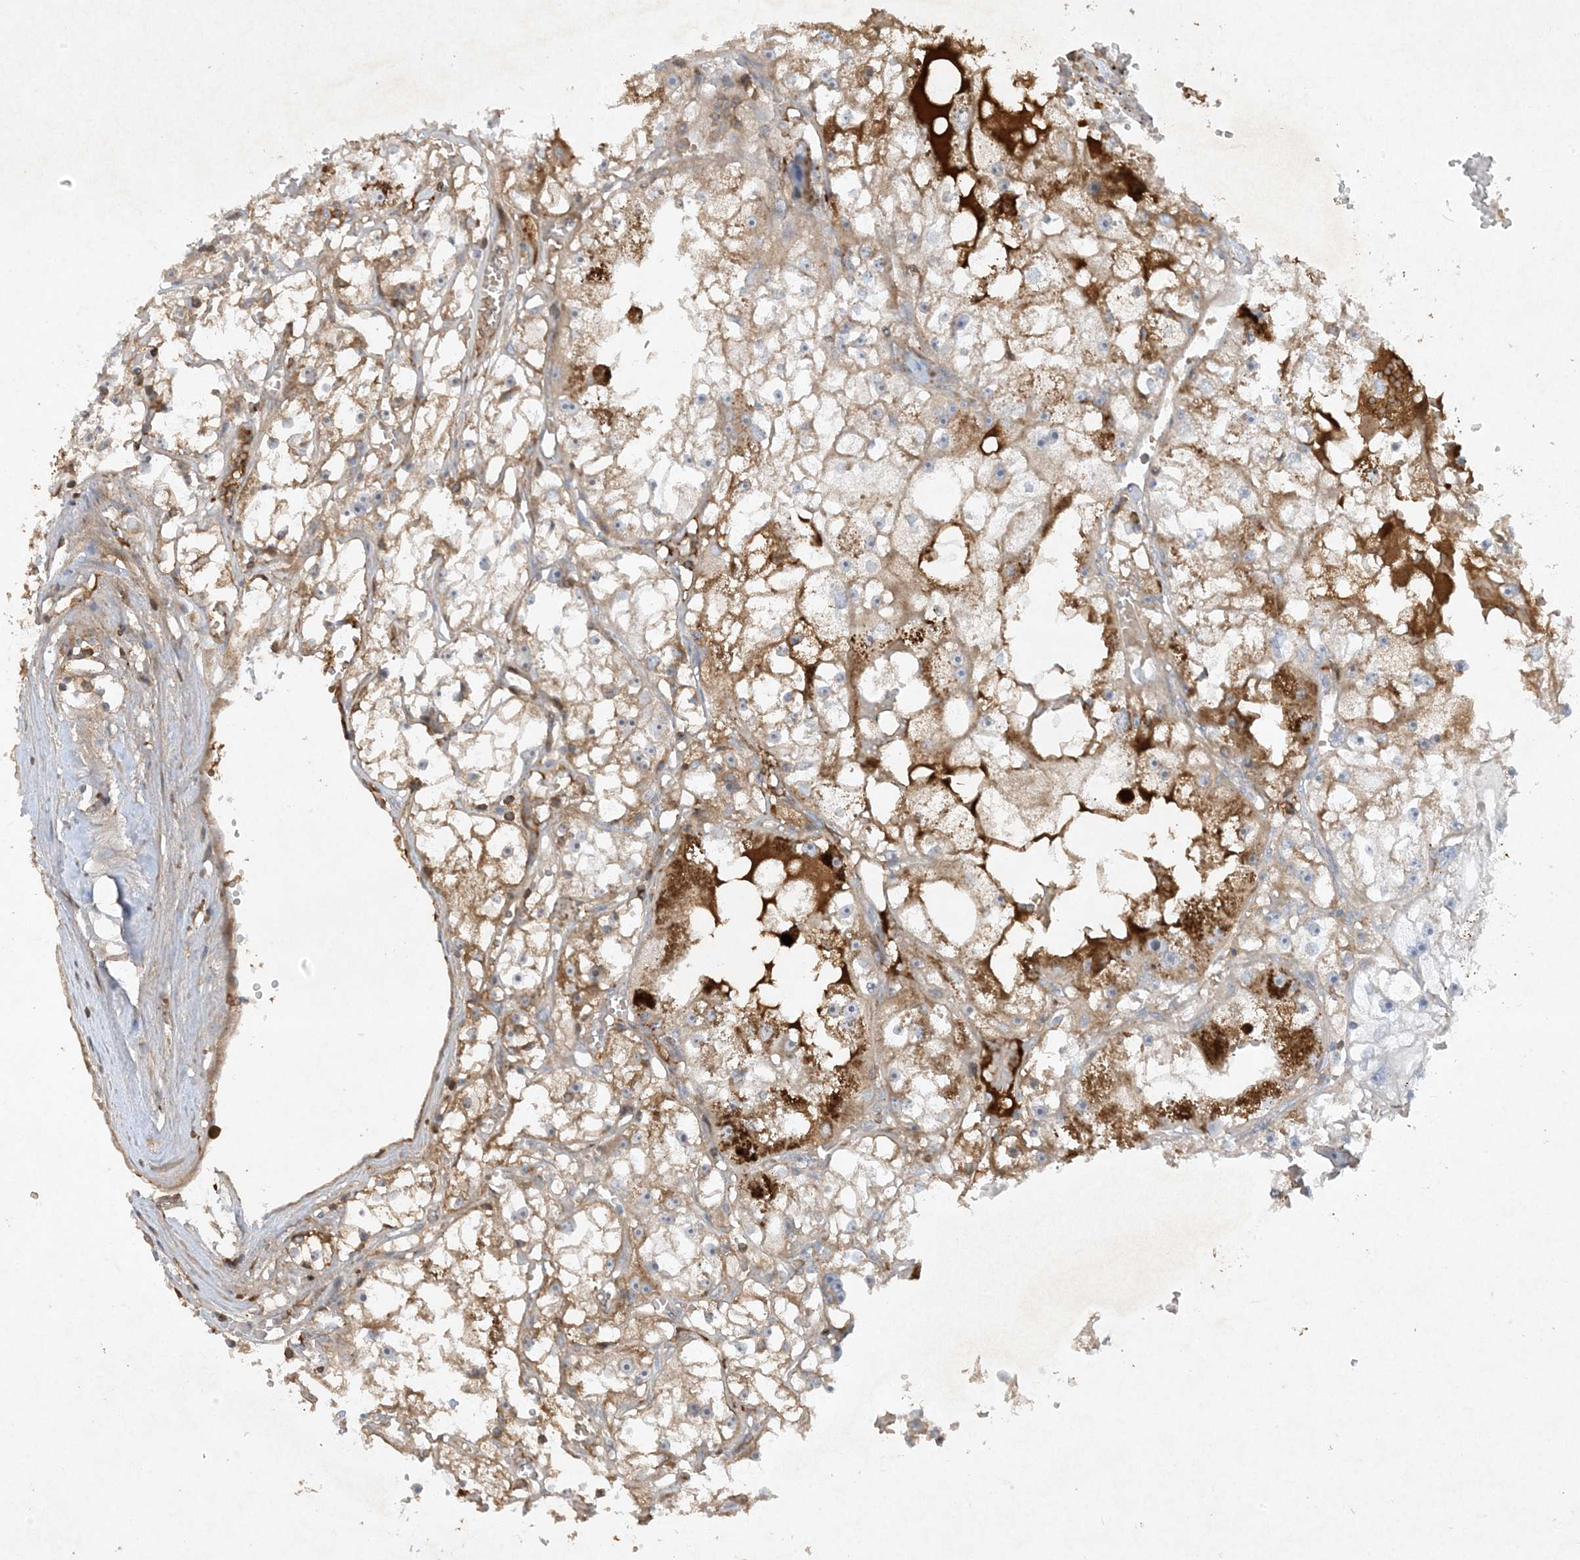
{"staining": {"intensity": "moderate", "quantity": "25%-75%", "location": "cytoplasmic/membranous"}, "tissue": "renal cancer", "cell_type": "Tumor cells", "image_type": "cancer", "snomed": [{"axis": "morphology", "description": "Adenocarcinoma, NOS"}, {"axis": "topography", "description": "Kidney"}], "caption": "Immunohistochemistry (IHC) image of neoplastic tissue: renal cancer stained using IHC exhibits medium levels of moderate protein expression localized specifically in the cytoplasmic/membranous of tumor cells, appearing as a cytoplasmic/membranous brown color.", "gene": "FETUB", "patient": {"sex": "male", "age": 56}}